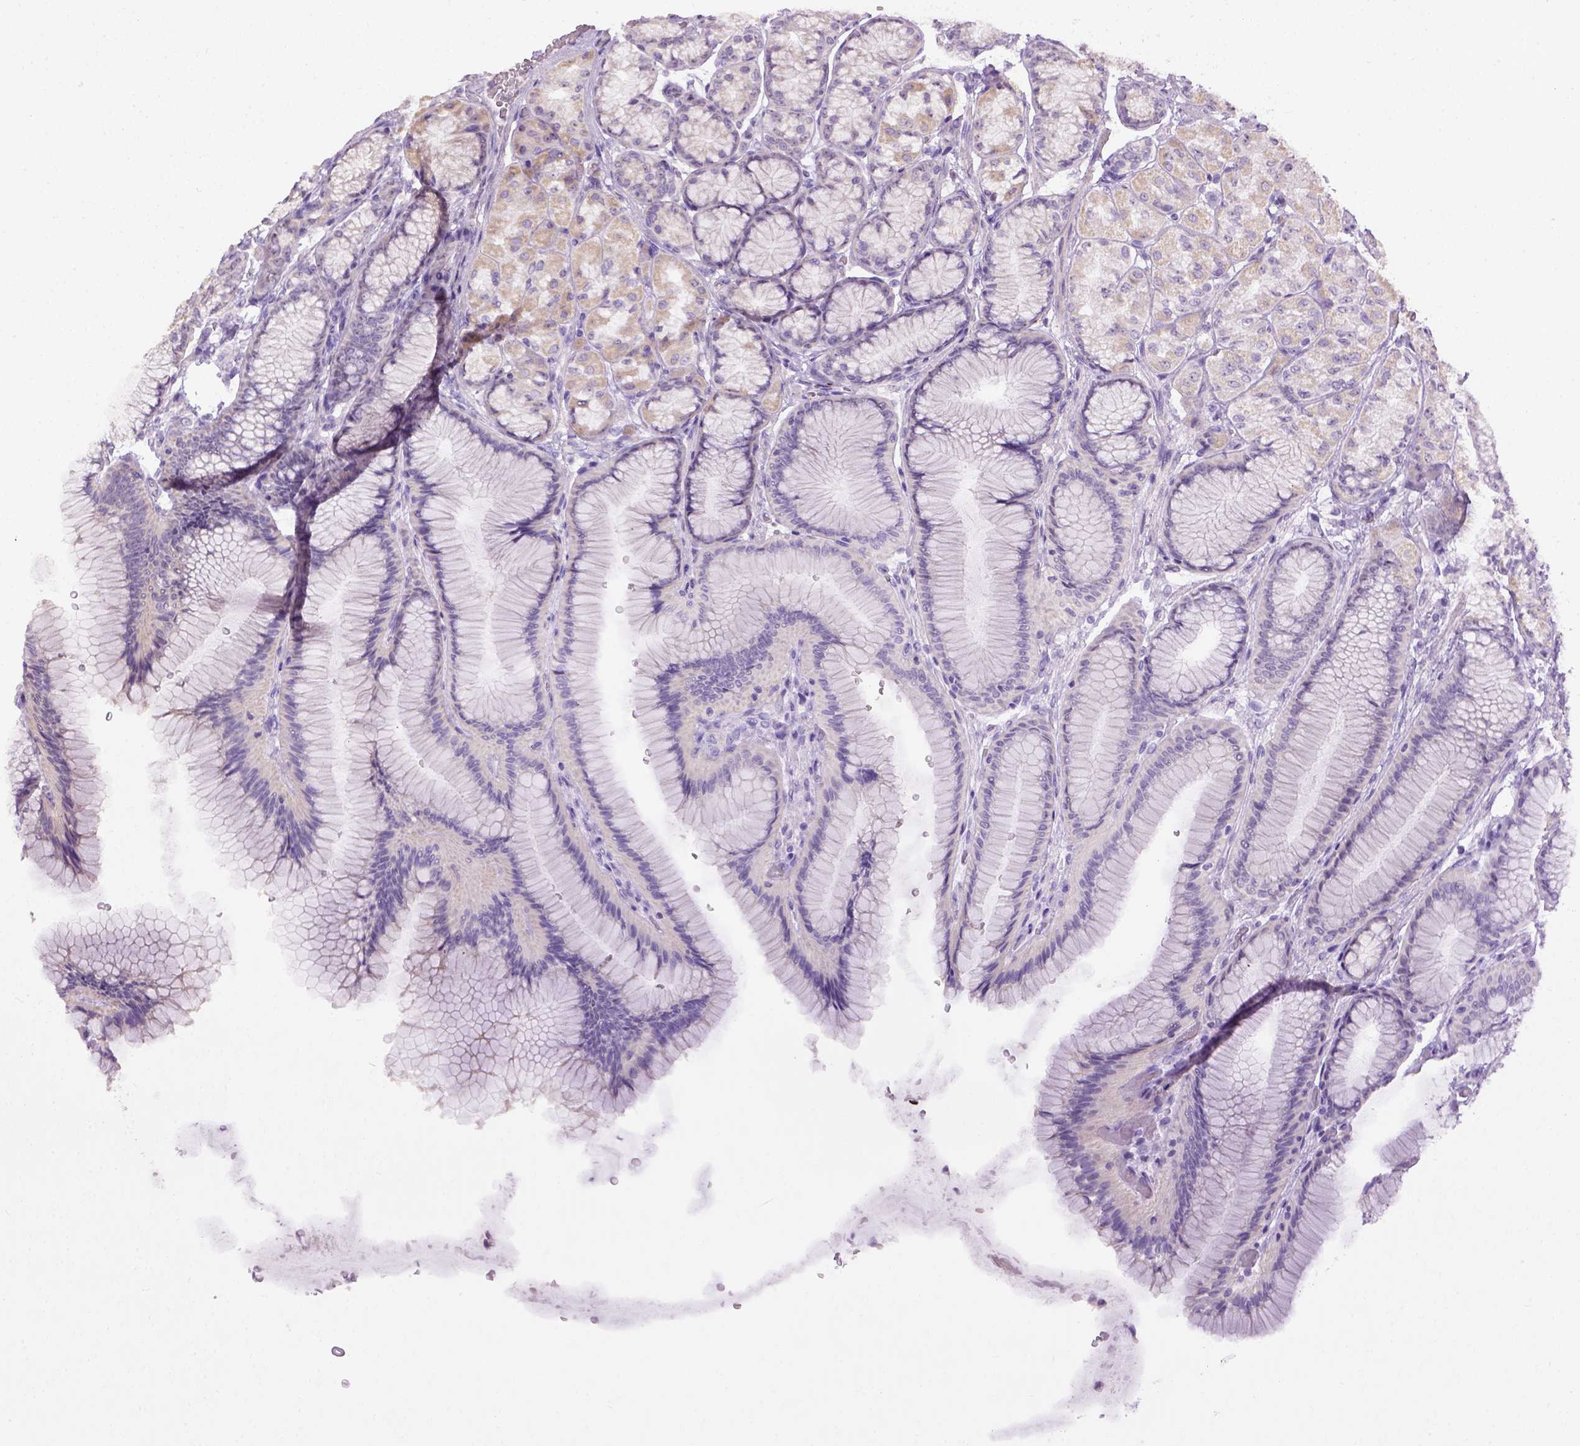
{"staining": {"intensity": "negative", "quantity": "none", "location": "none"}, "tissue": "stomach", "cell_type": "Glandular cells", "image_type": "normal", "snomed": [{"axis": "morphology", "description": "Normal tissue, NOS"}, {"axis": "morphology", "description": "Adenocarcinoma, NOS"}, {"axis": "morphology", "description": "Adenocarcinoma, High grade"}, {"axis": "topography", "description": "Stomach, upper"}, {"axis": "topography", "description": "Stomach"}], "caption": "A micrograph of human stomach is negative for staining in glandular cells.", "gene": "UTP4", "patient": {"sex": "female", "age": 65}}